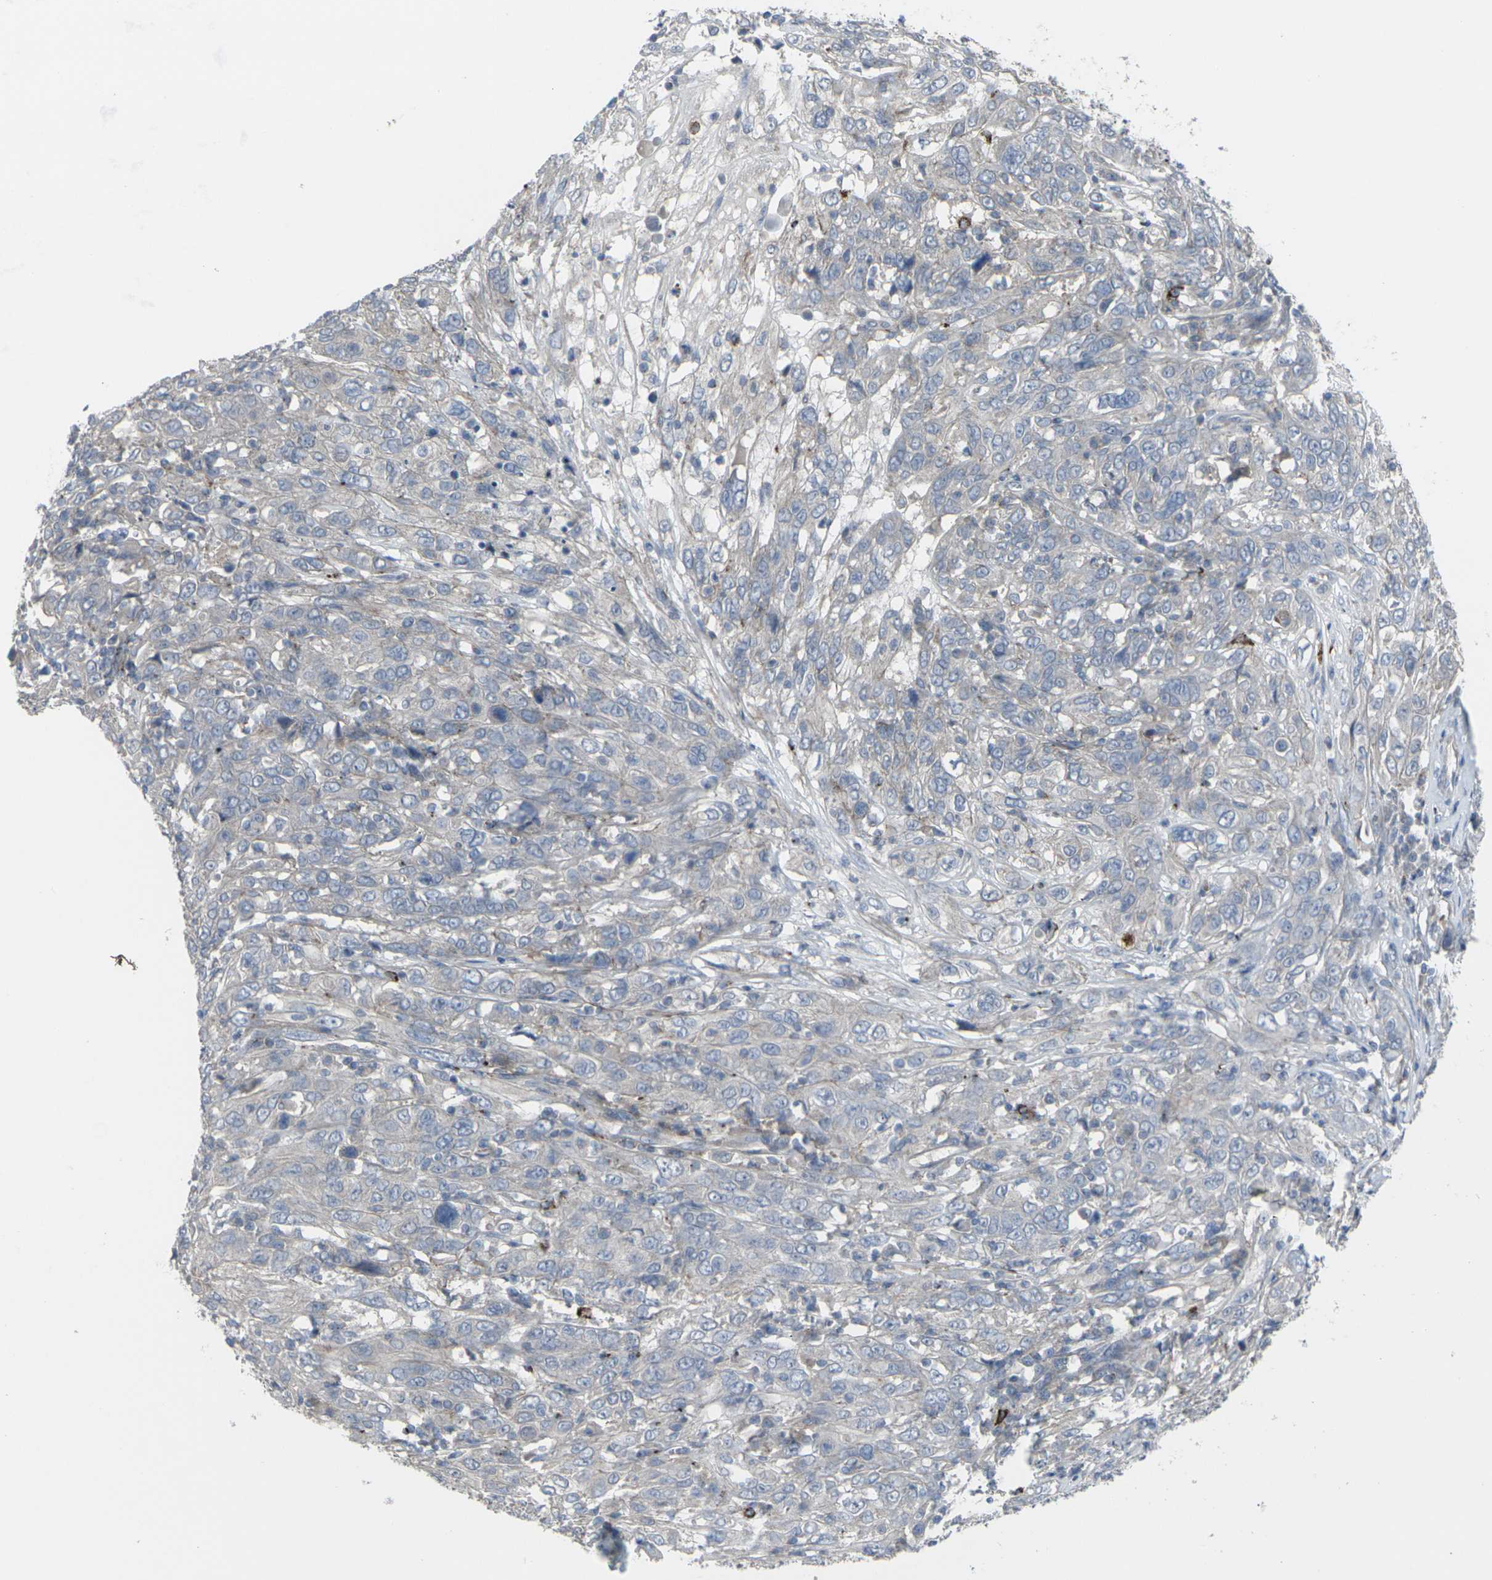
{"staining": {"intensity": "weak", "quantity": "<25%", "location": "cytoplasmic/membranous"}, "tissue": "cervical cancer", "cell_type": "Tumor cells", "image_type": "cancer", "snomed": [{"axis": "morphology", "description": "Squamous cell carcinoma, NOS"}, {"axis": "topography", "description": "Cervix"}], "caption": "This is an immunohistochemistry (IHC) photomicrograph of cervical cancer (squamous cell carcinoma). There is no staining in tumor cells.", "gene": "CCR10", "patient": {"sex": "female", "age": 46}}